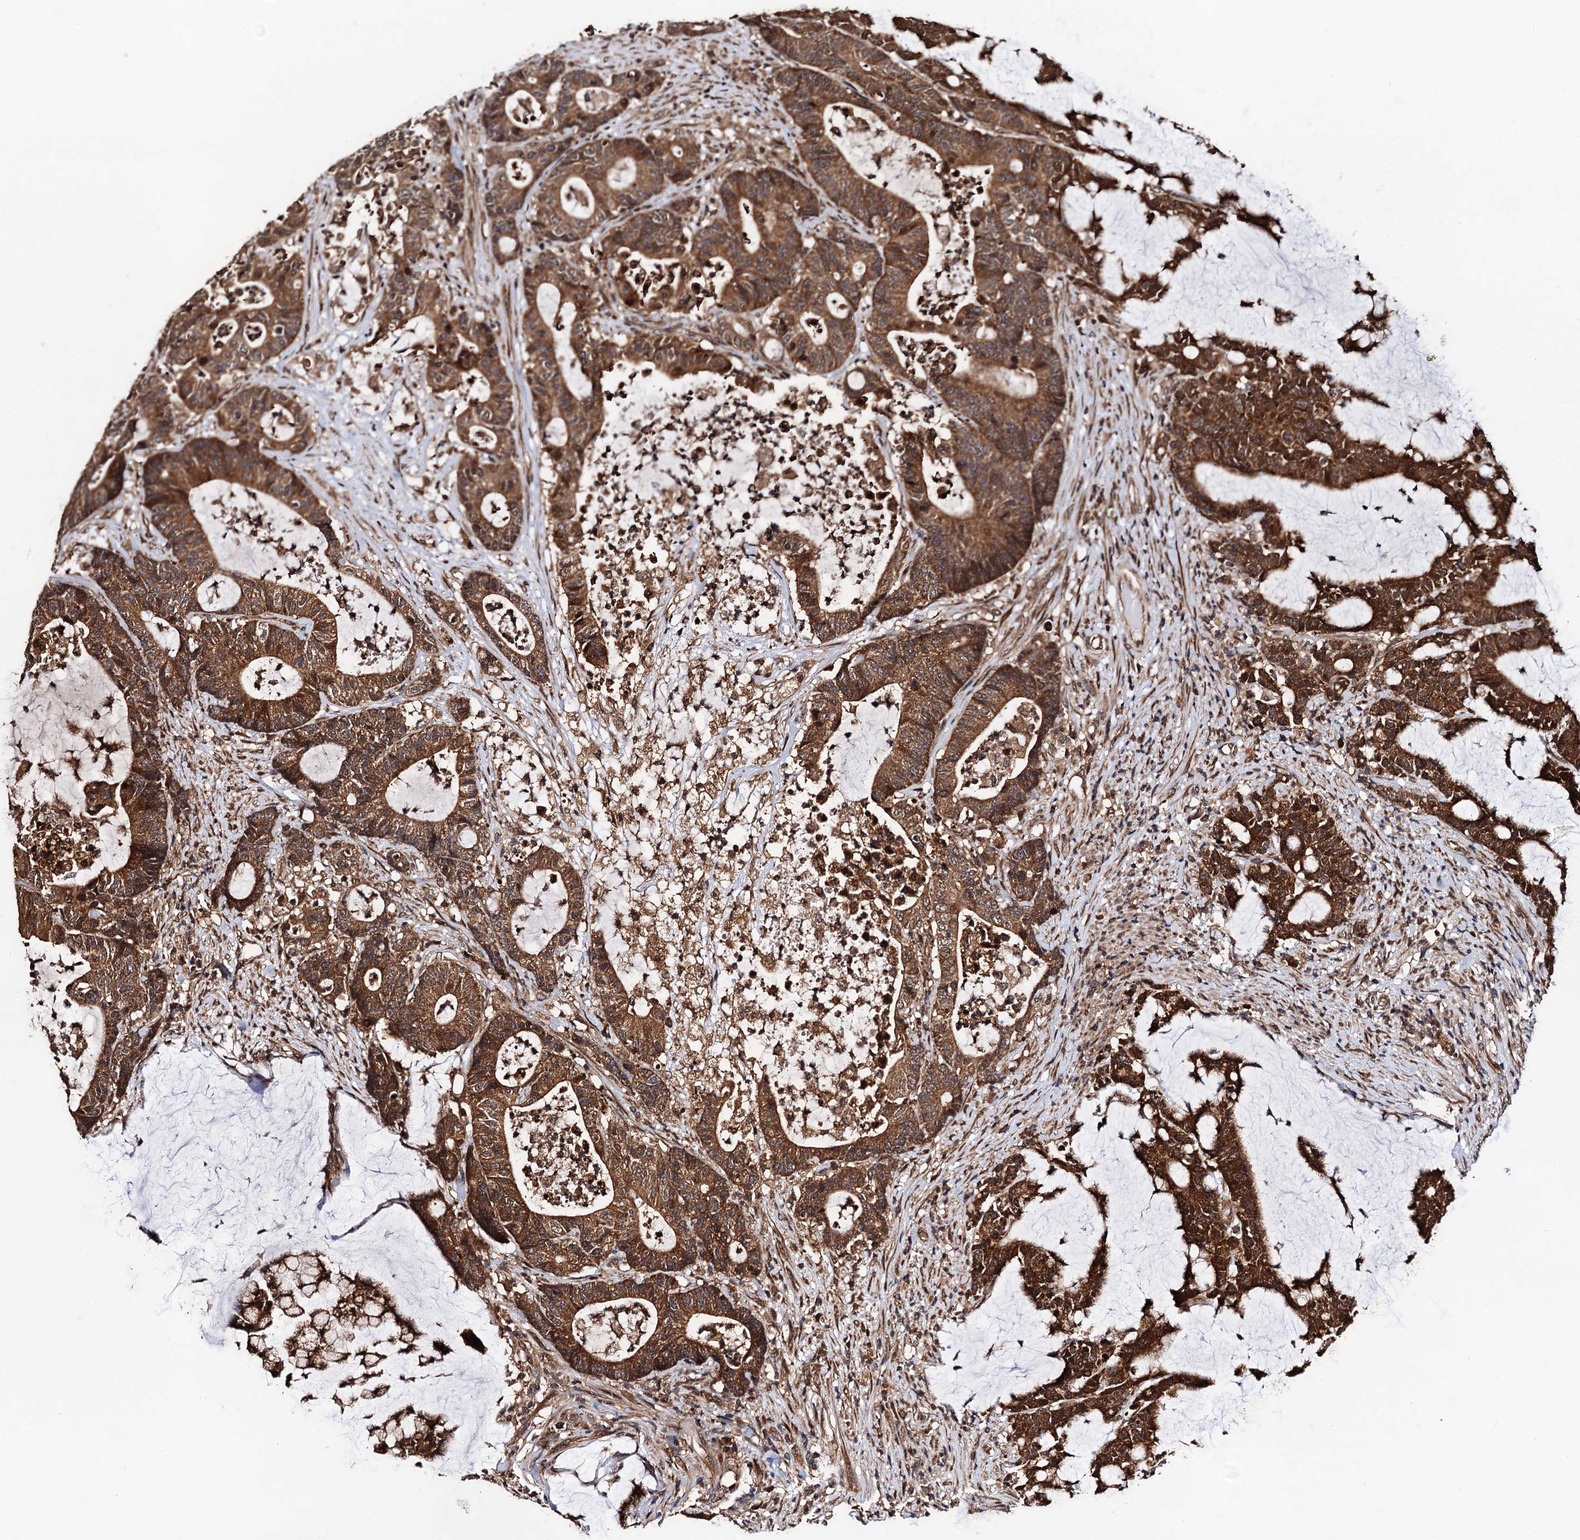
{"staining": {"intensity": "moderate", "quantity": ">75%", "location": "cytoplasmic/membranous"}, "tissue": "colorectal cancer", "cell_type": "Tumor cells", "image_type": "cancer", "snomed": [{"axis": "morphology", "description": "Adenocarcinoma, NOS"}, {"axis": "topography", "description": "Colon"}], "caption": "Colorectal adenocarcinoma stained for a protein demonstrates moderate cytoplasmic/membranous positivity in tumor cells.", "gene": "MIER2", "patient": {"sex": "female", "age": 84}}